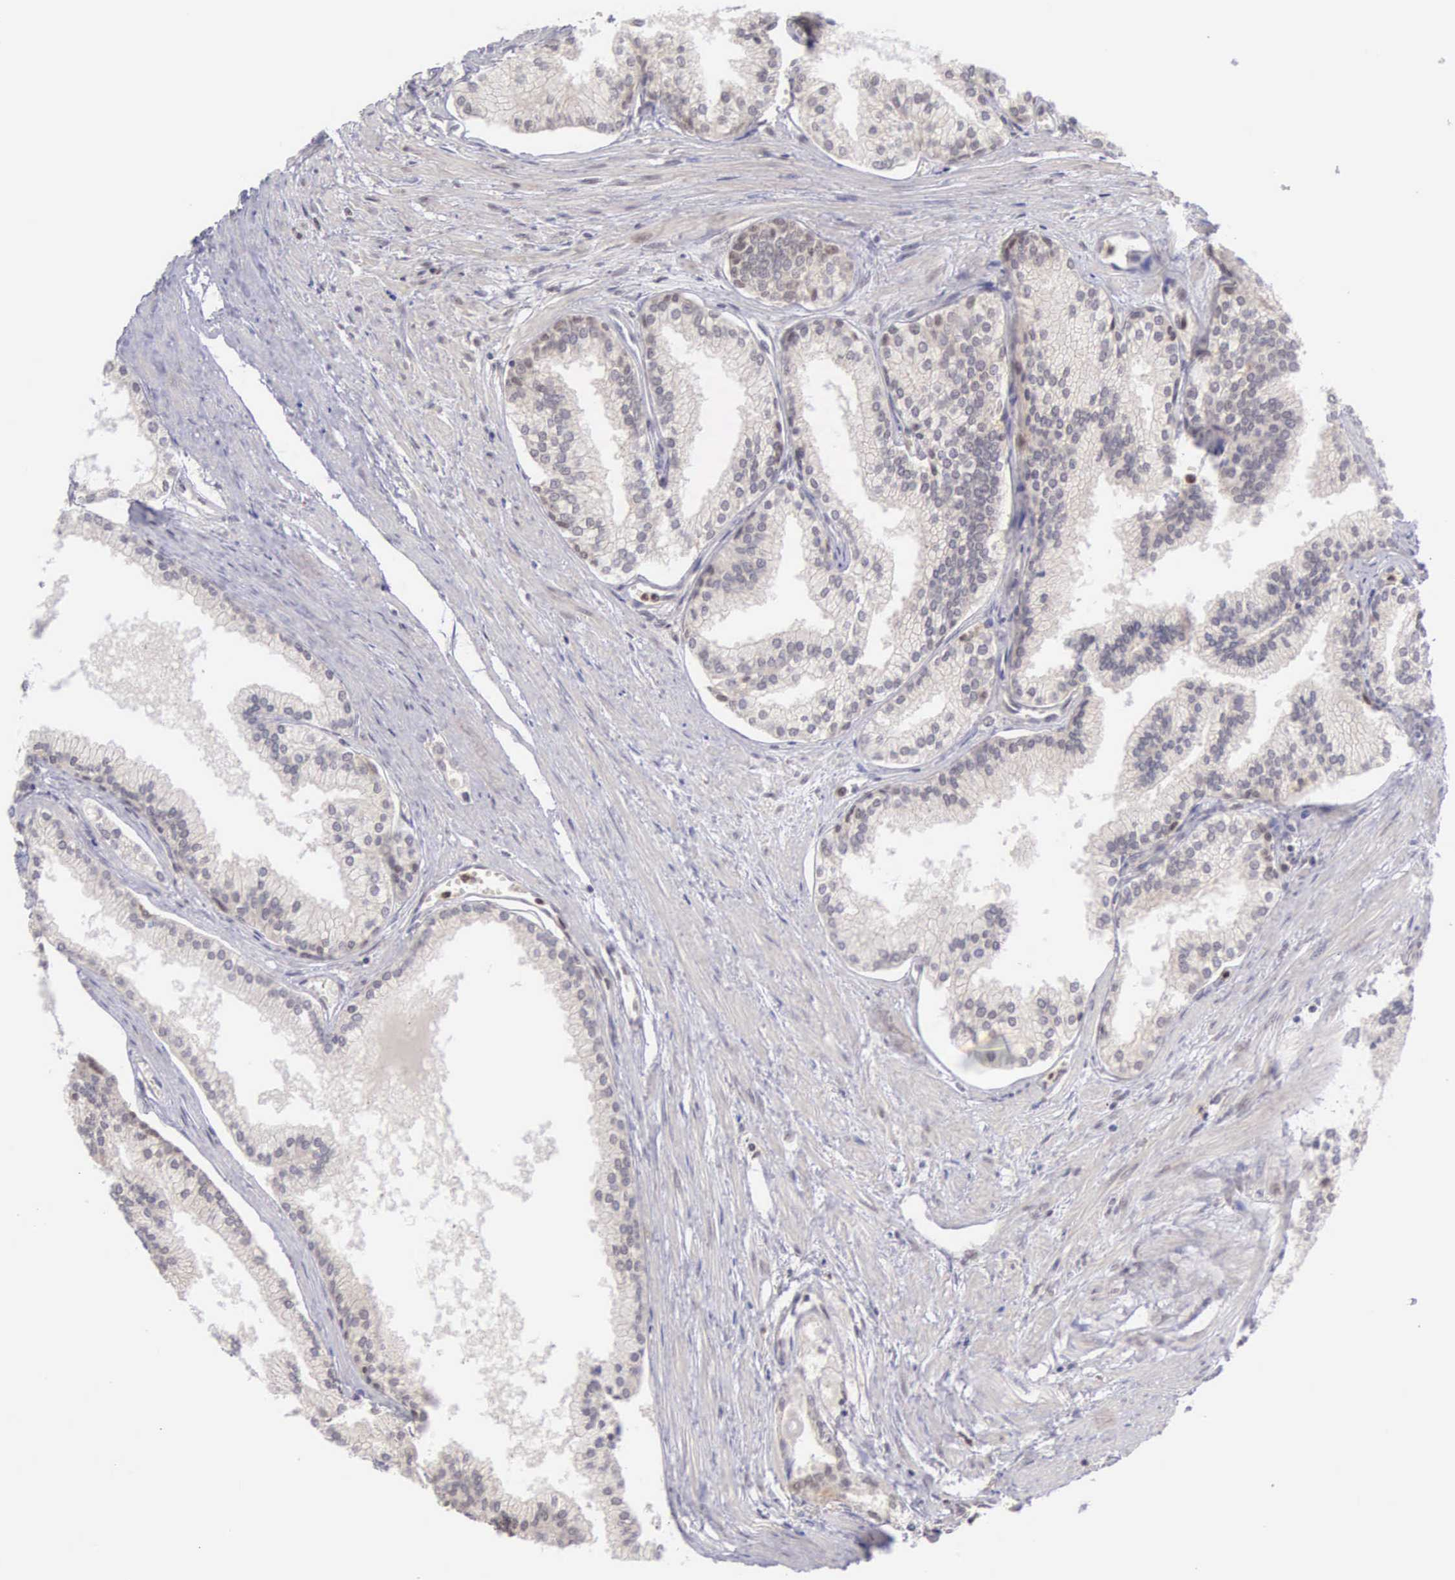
{"staining": {"intensity": "weak", "quantity": "25%-75%", "location": "nuclear"}, "tissue": "prostate", "cell_type": "Glandular cells", "image_type": "normal", "snomed": [{"axis": "morphology", "description": "Normal tissue, NOS"}, {"axis": "topography", "description": "Prostate"}], "caption": "An image of human prostate stained for a protein displays weak nuclear brown staining in glandular cells.", "gene": "GRK3", "patient": {"sex": "male", "age": 68}}